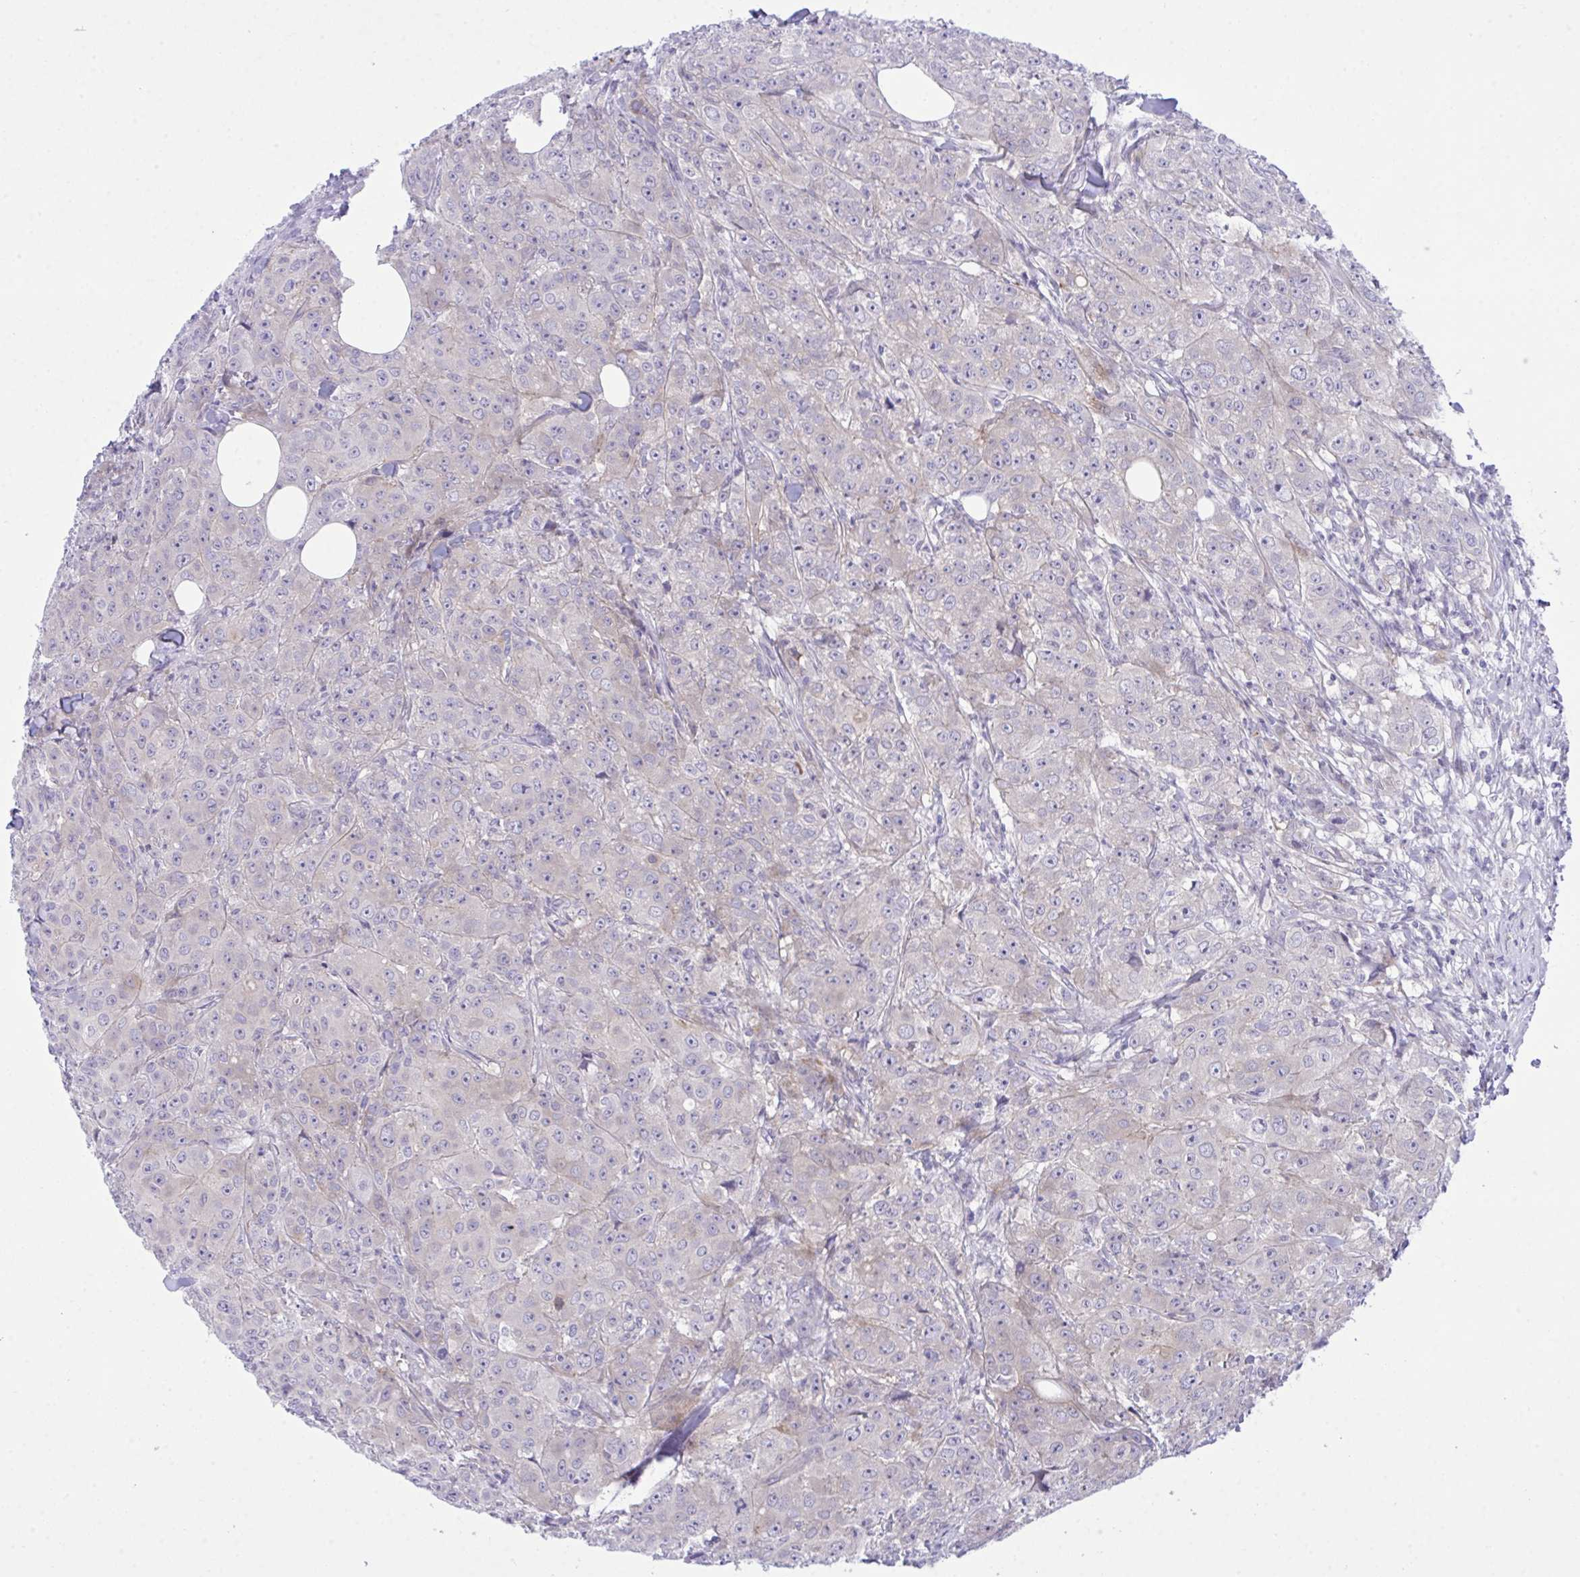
{"staining": {"intensity": "negative", "quantity": "none", "location": "none"}, "tissue": "breast cancer", "cell_type": "Tumor cells", "image_type": "cancer", "snomed": [{"axis": "morphology", "description": "Normal tissue, NOS"}, {"axis": "morphology", "description": "Duct carcinoma"}, {"axis": "topography", "description": "Breast"}], "caption": "Breast invasive ductal carcinoma stained for a protein using immunohistochemistry exhibits no staining tumor cells.", "gene": "MED9", "patient": {"sex": "female", "age": 43}}